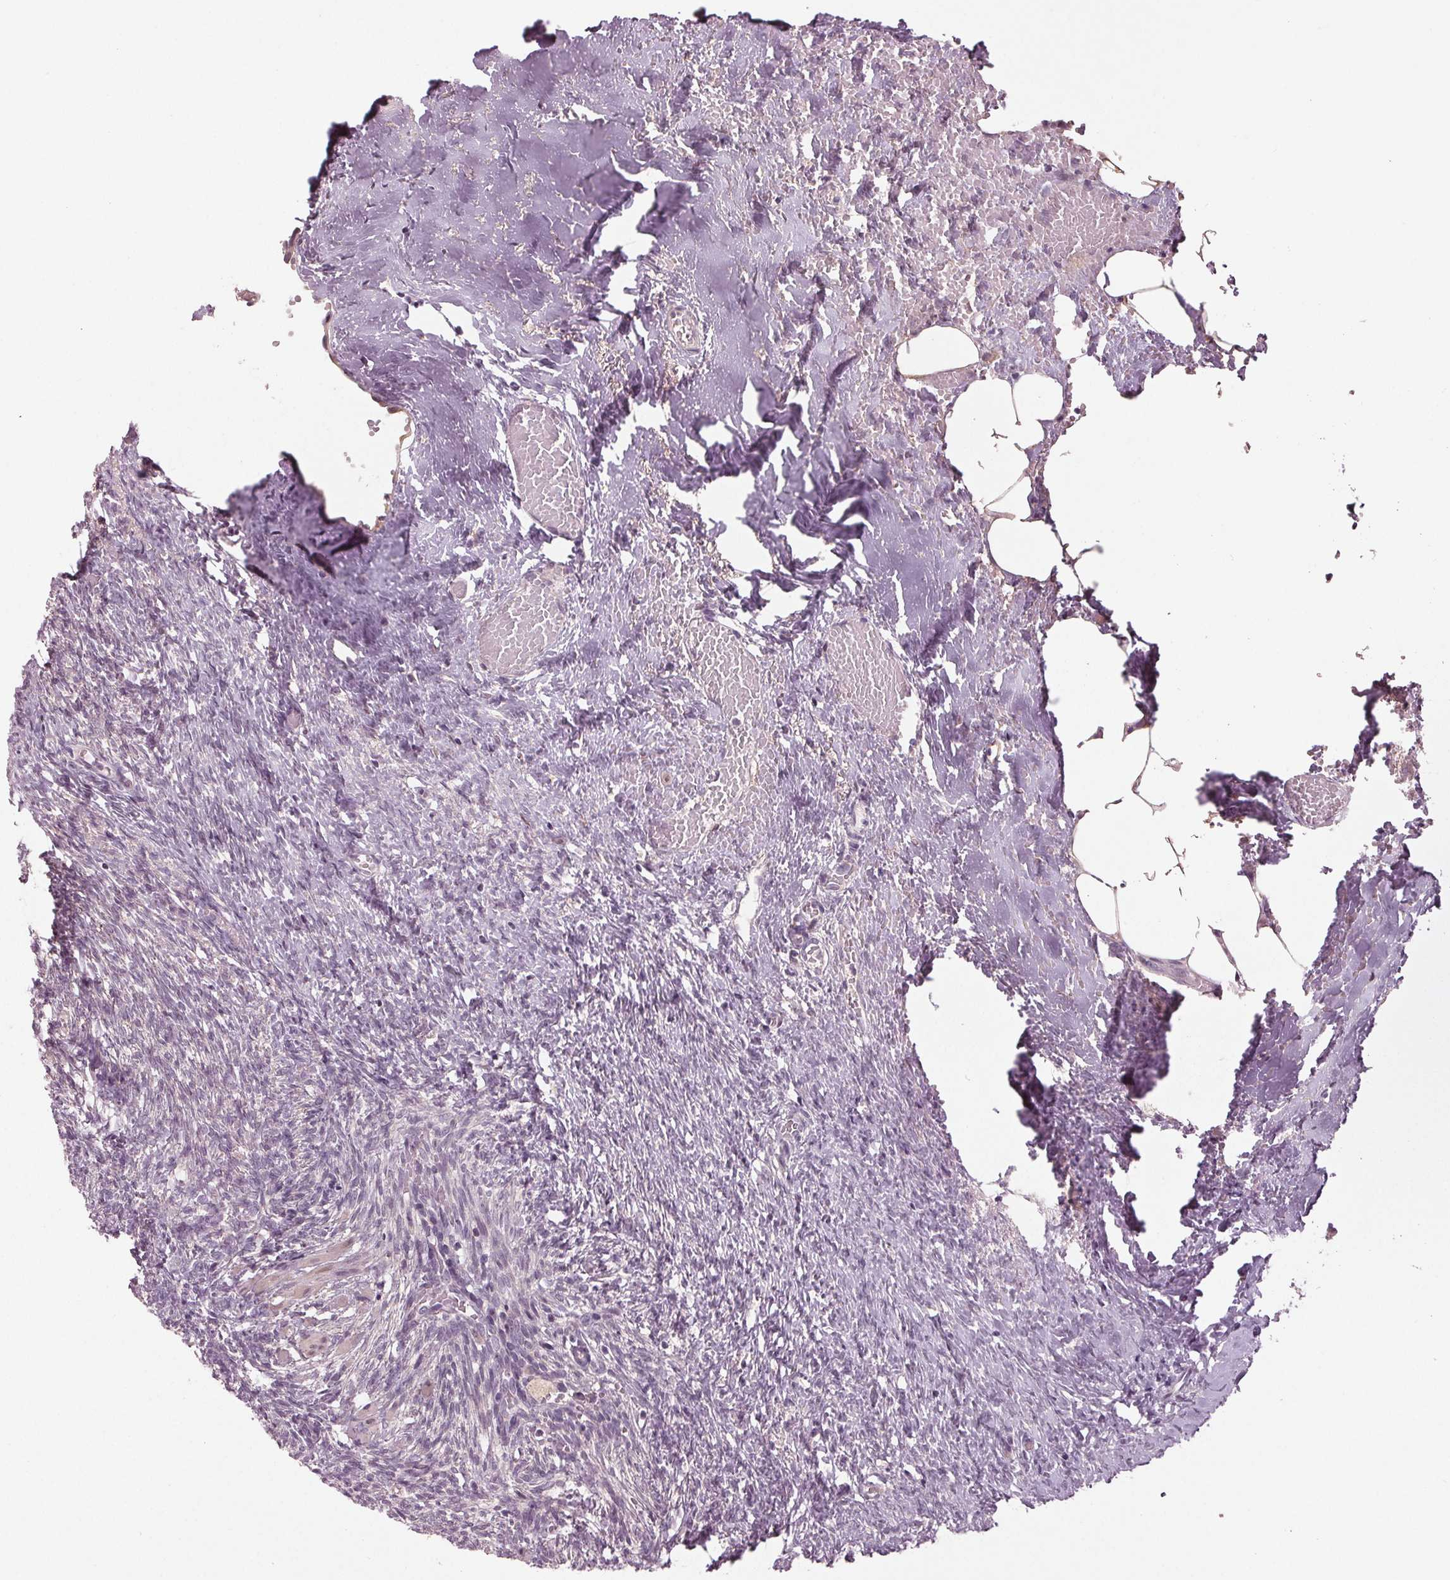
{"staining": {"intensity": "weak", "quantity": "<25%", "location": "cytoplasmic/membranous"}, "tissue": "ovary", "cell_type": "Follicle cells", "image_type": "normal", "snomed": [{"axis": "morphology", "description": "Normal tissue, NOS"}, {"axis": "topography", "description": "Ovary"}], "caption": "IHC micrograph of benign ovary: ovary stained with DAB reveals no significant protein positivity in follicle cells.", "gene": "ZNF605", "patient": {"sex": "female", "age": 46}}